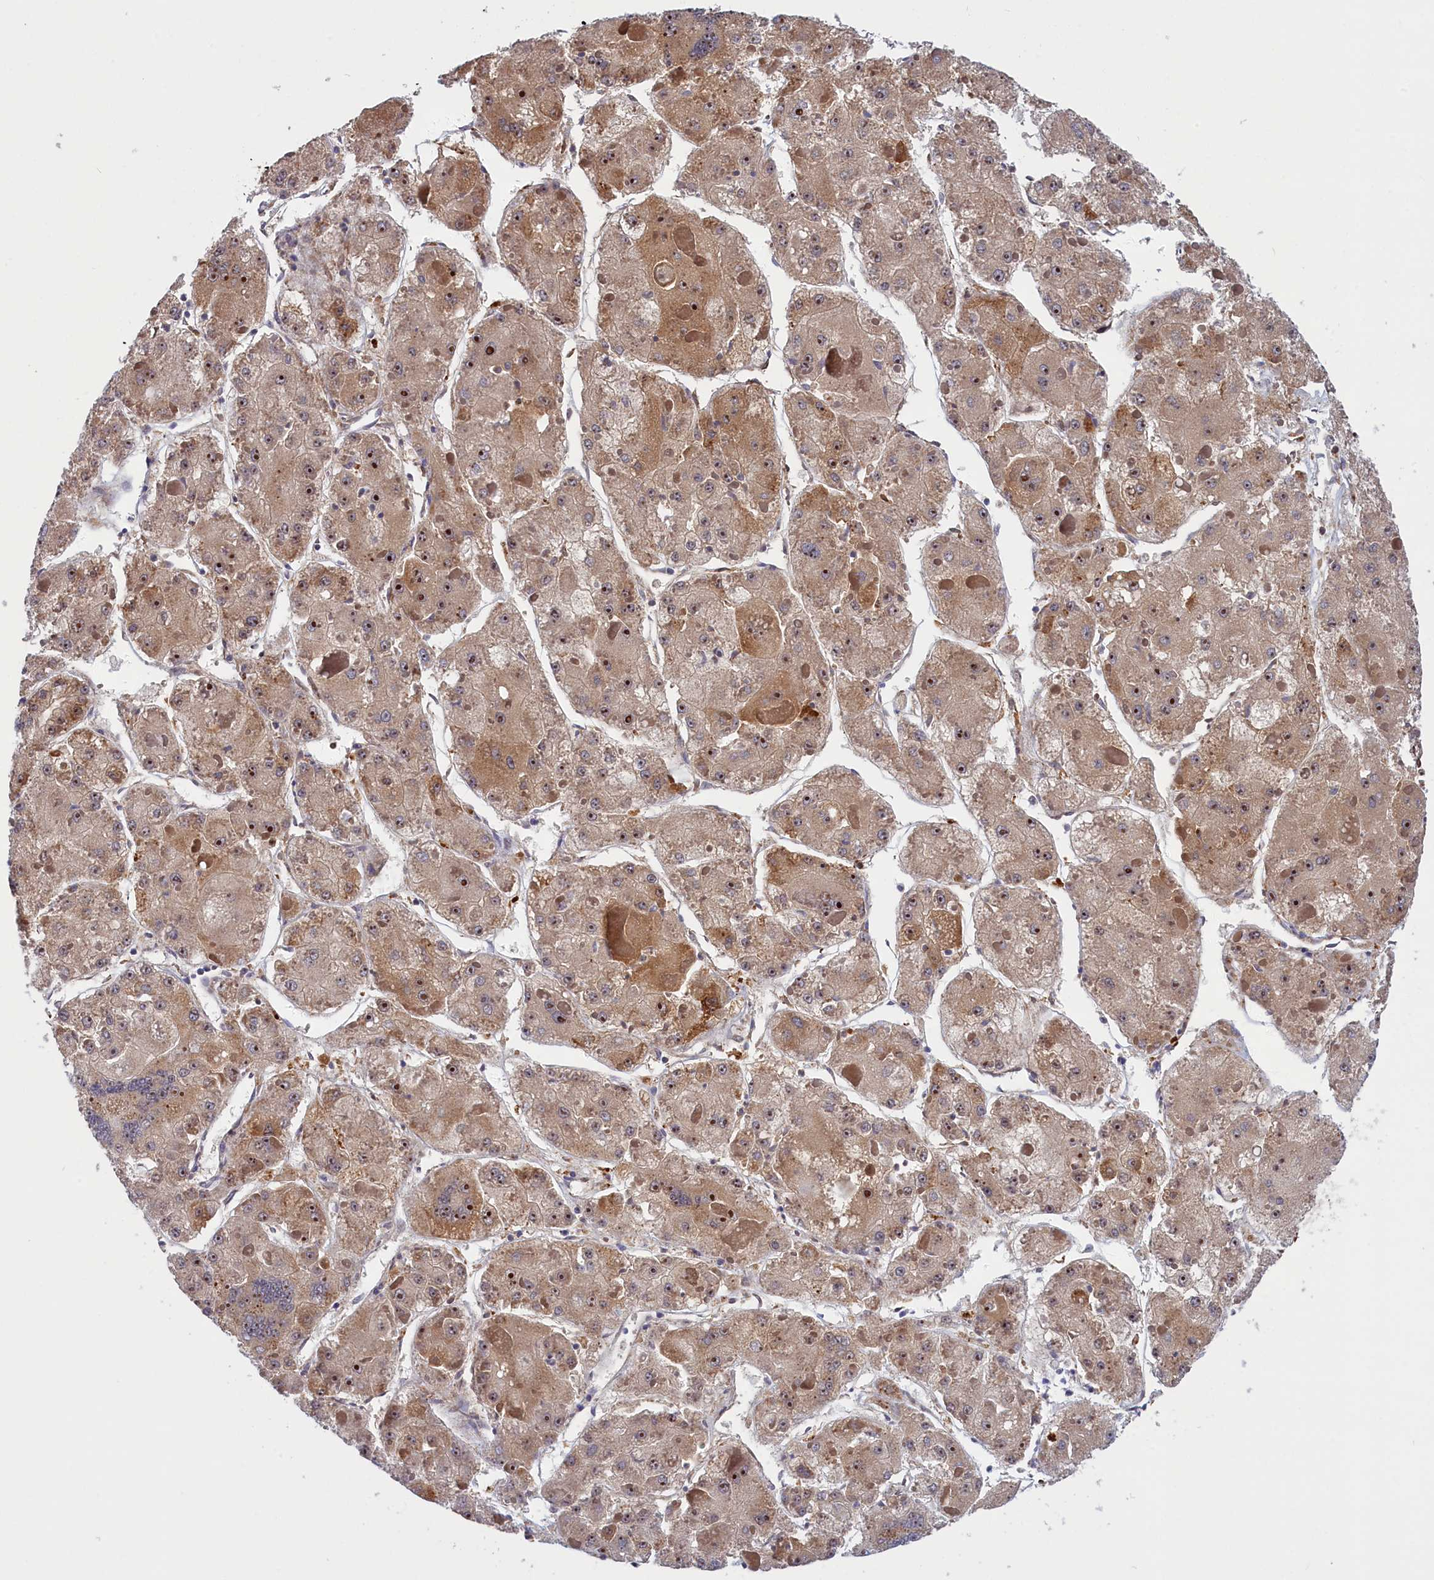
{"staining": {"intensity": "moderate", "quantity": ">75%", "location": "cytoplasmic/membranous,nuclear"}, "tissue": "liver cancer", "cell_type": "Tumor cells", "image_type": "cancer", "snomed": [{"axis": "morphology", "description": "Carcinoma, Hepatocellular, NOS"}, {"axis": "topography", "description": "Liver"}], "caption": "This is an image of immunohistochemistry (IHC) staining of liver hepatocellular carcinoma, which shows moderate staining in the cytoplasmic/membranous and nuclear of tumor cells.", "gene": "CRACD", "patient": {"sex": "female", "age": 73}}